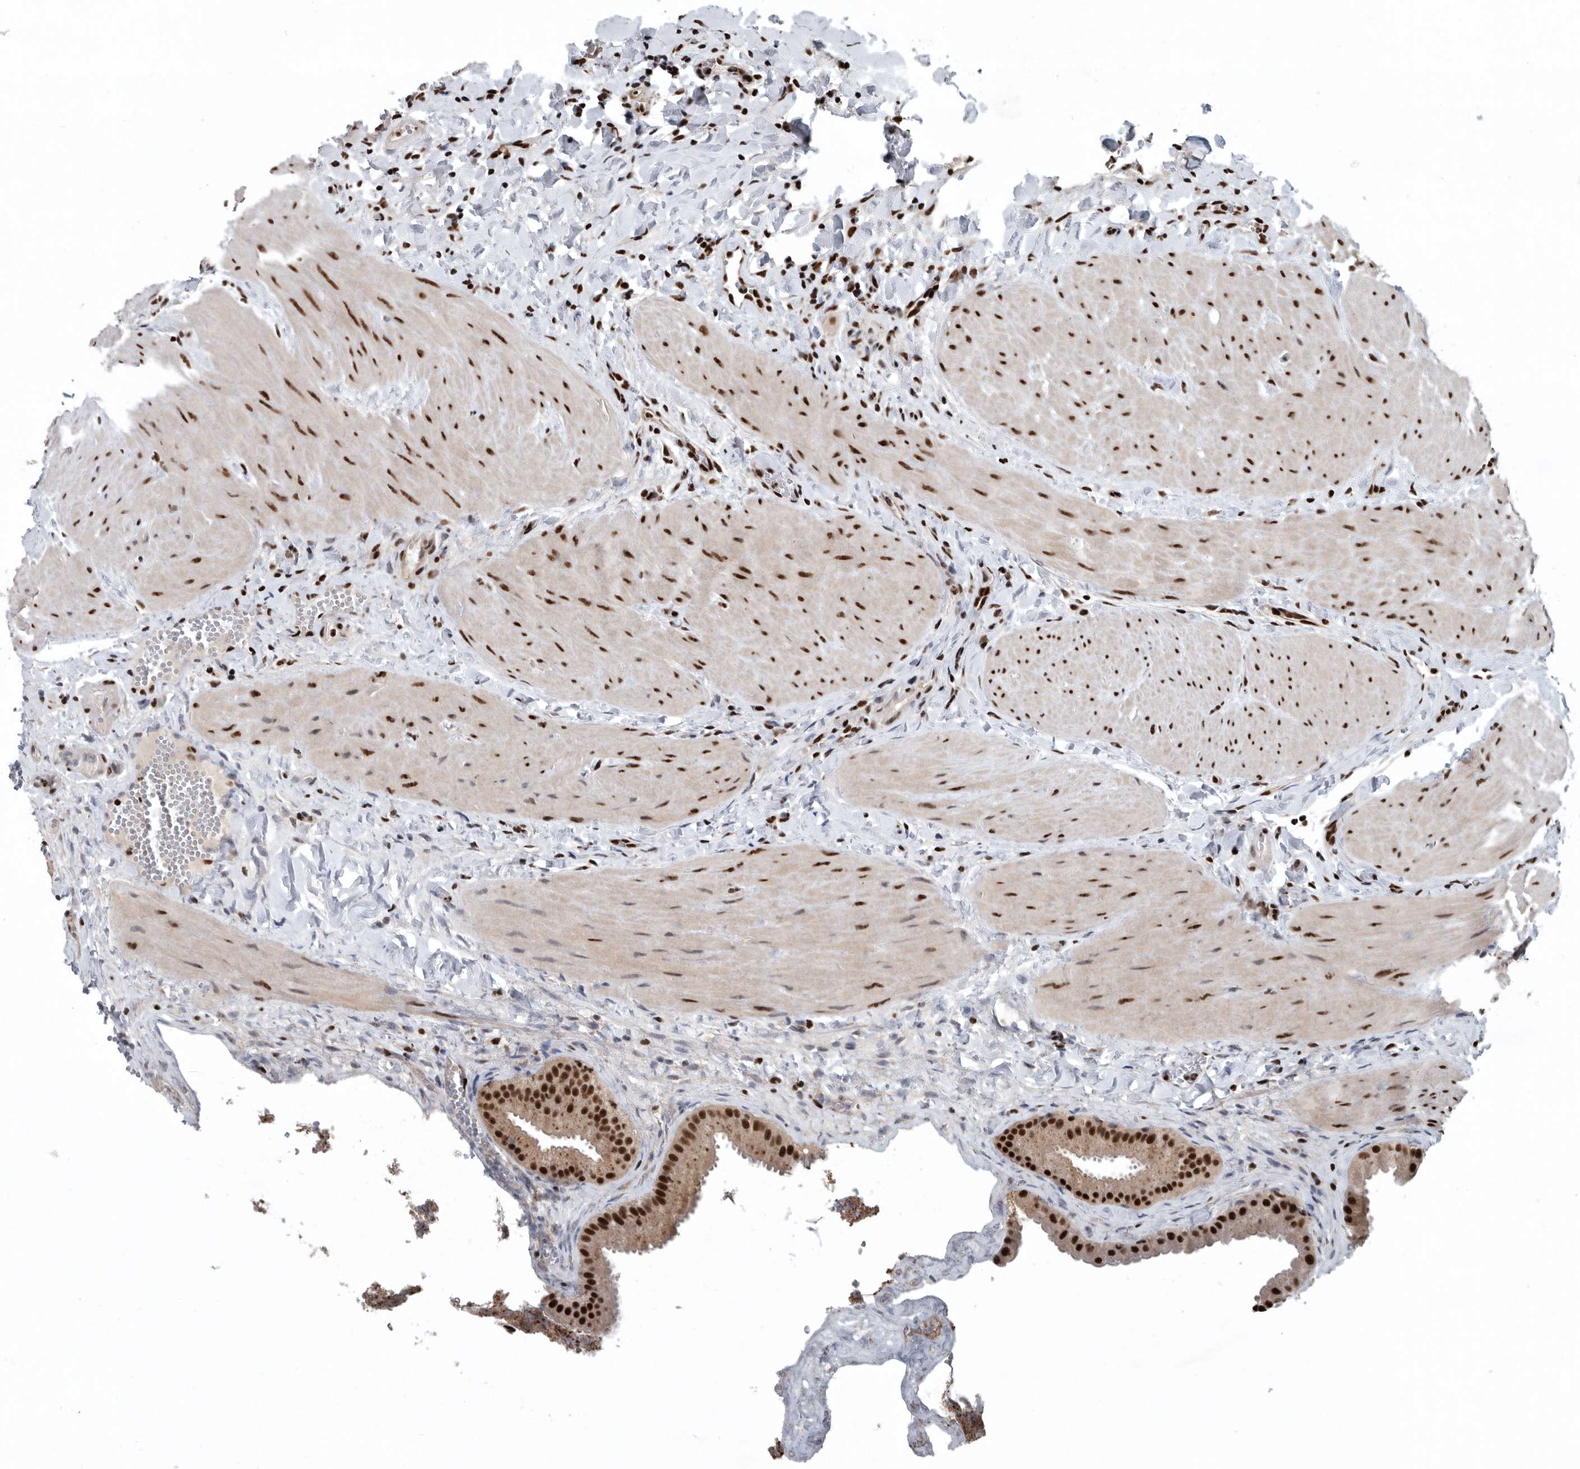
{"staining": {"intensity": "strong", "quantity": ">75%", "location": "nuclear"}, "tissue": "gallbladder", "cell_type": "Glandular cells", "image_type": "normal", "snomed": [{"axis": "morphology", "description": "Normal tissue, NOS"}, {"axis": "topography", "description": "Gallbladder"}], "caption": "The micrograph demonstrates staining of benign gallbladder, revealing strong nuclear protein staining (brown color) within glandular cells.", "gene": "SENP7", "patient": {"sex": "male", "age": 55}}